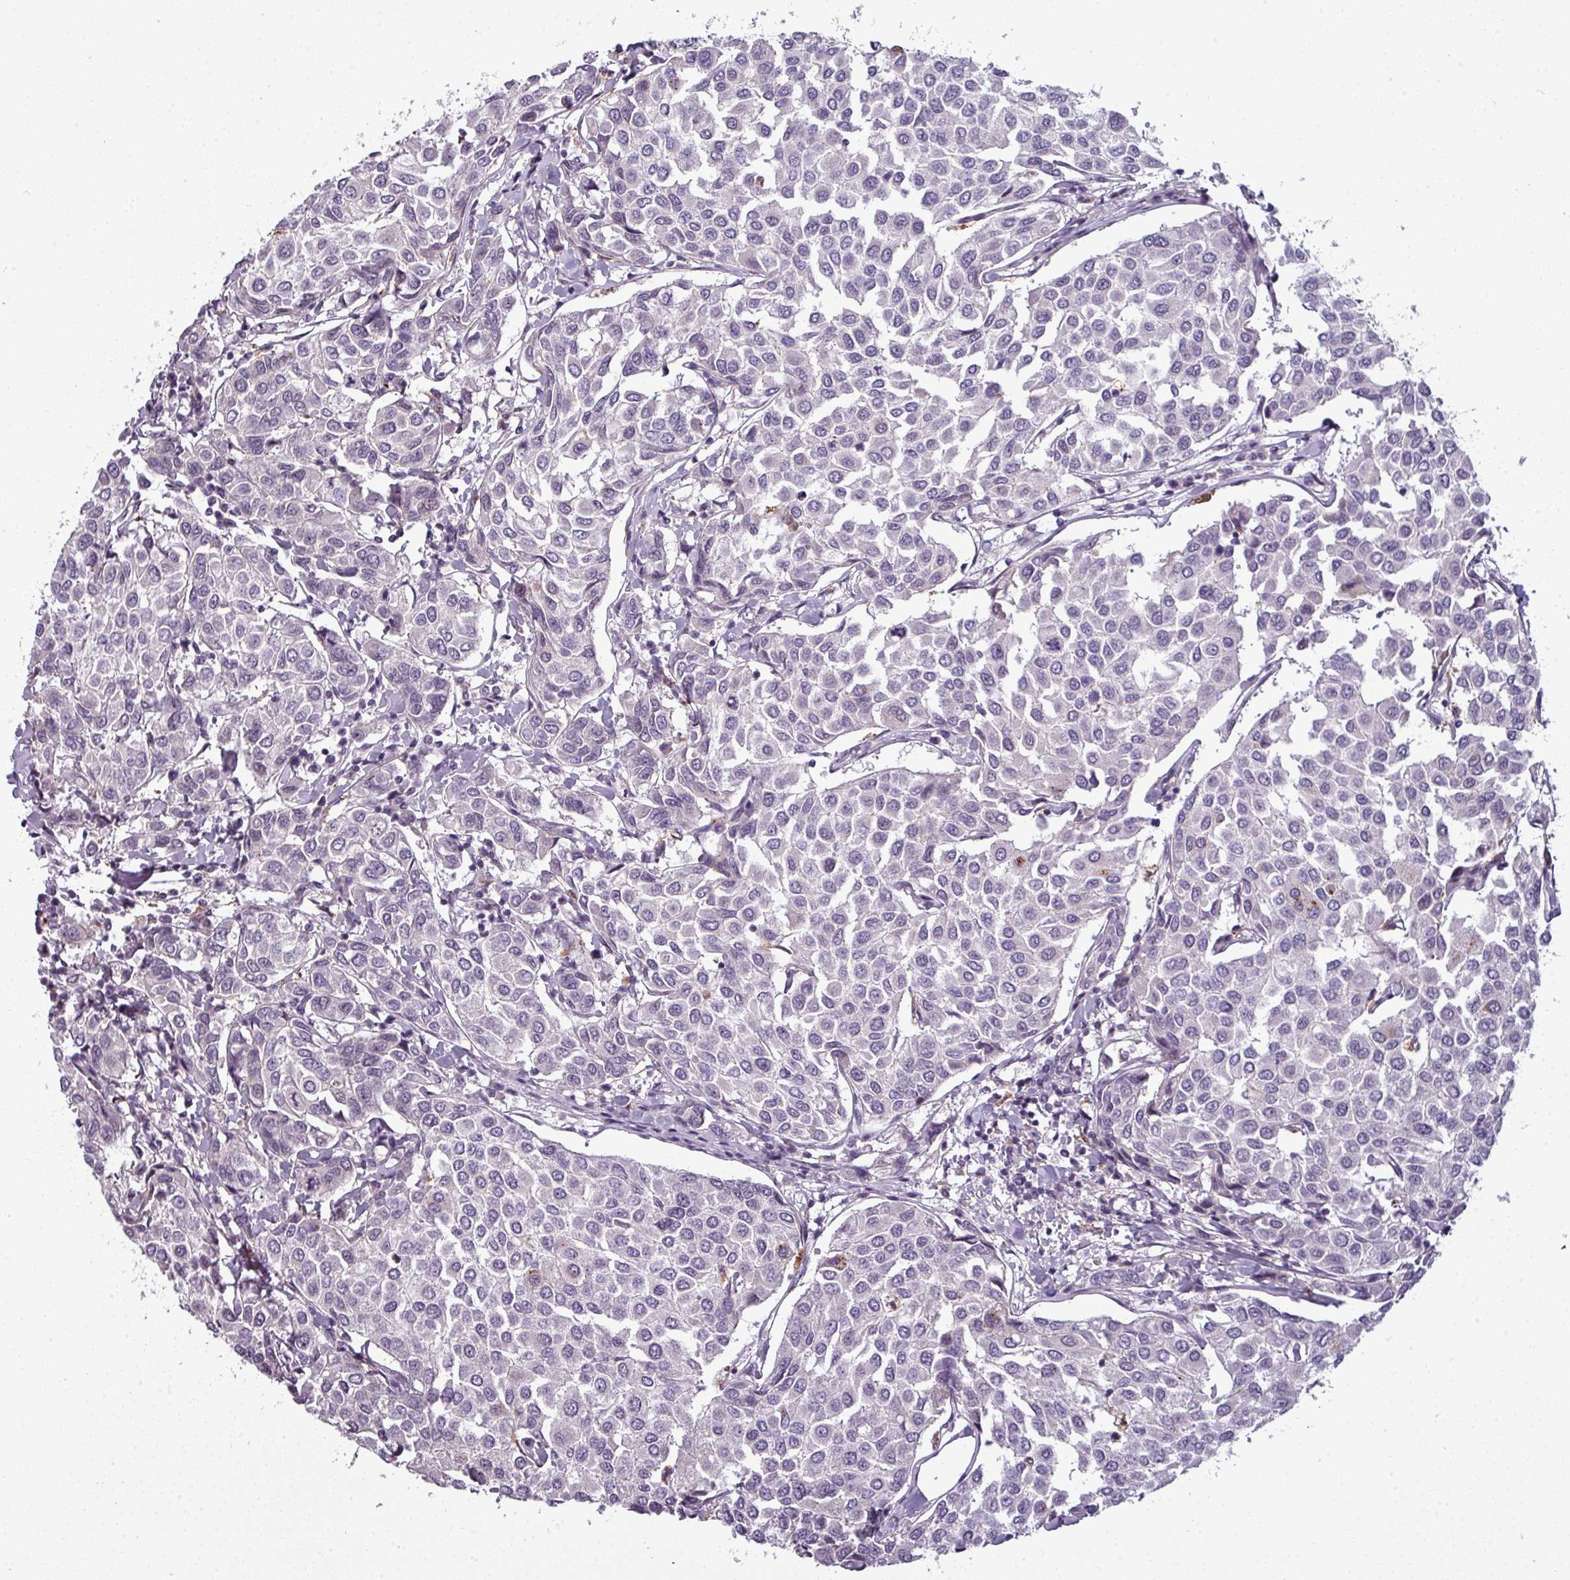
{"staining": {"intensity": "negative", "quantity": "none", "location": "none"}, "tissue": "breast cancer", "cell_type": "Tumor cells", "image_type": "cancer", "snomed": [{"axis": "morphology", "description": "Duct carcinoma"}, {"axis": "topography", "description": "Breast"}], "caption": "Invasive ductal carcinoma (breast) was stained to show a protein in brown. There is no significant positivity in tumor cells.", "gene": "TMEFF1", "patient": {"sex": "female", "age": 55}}